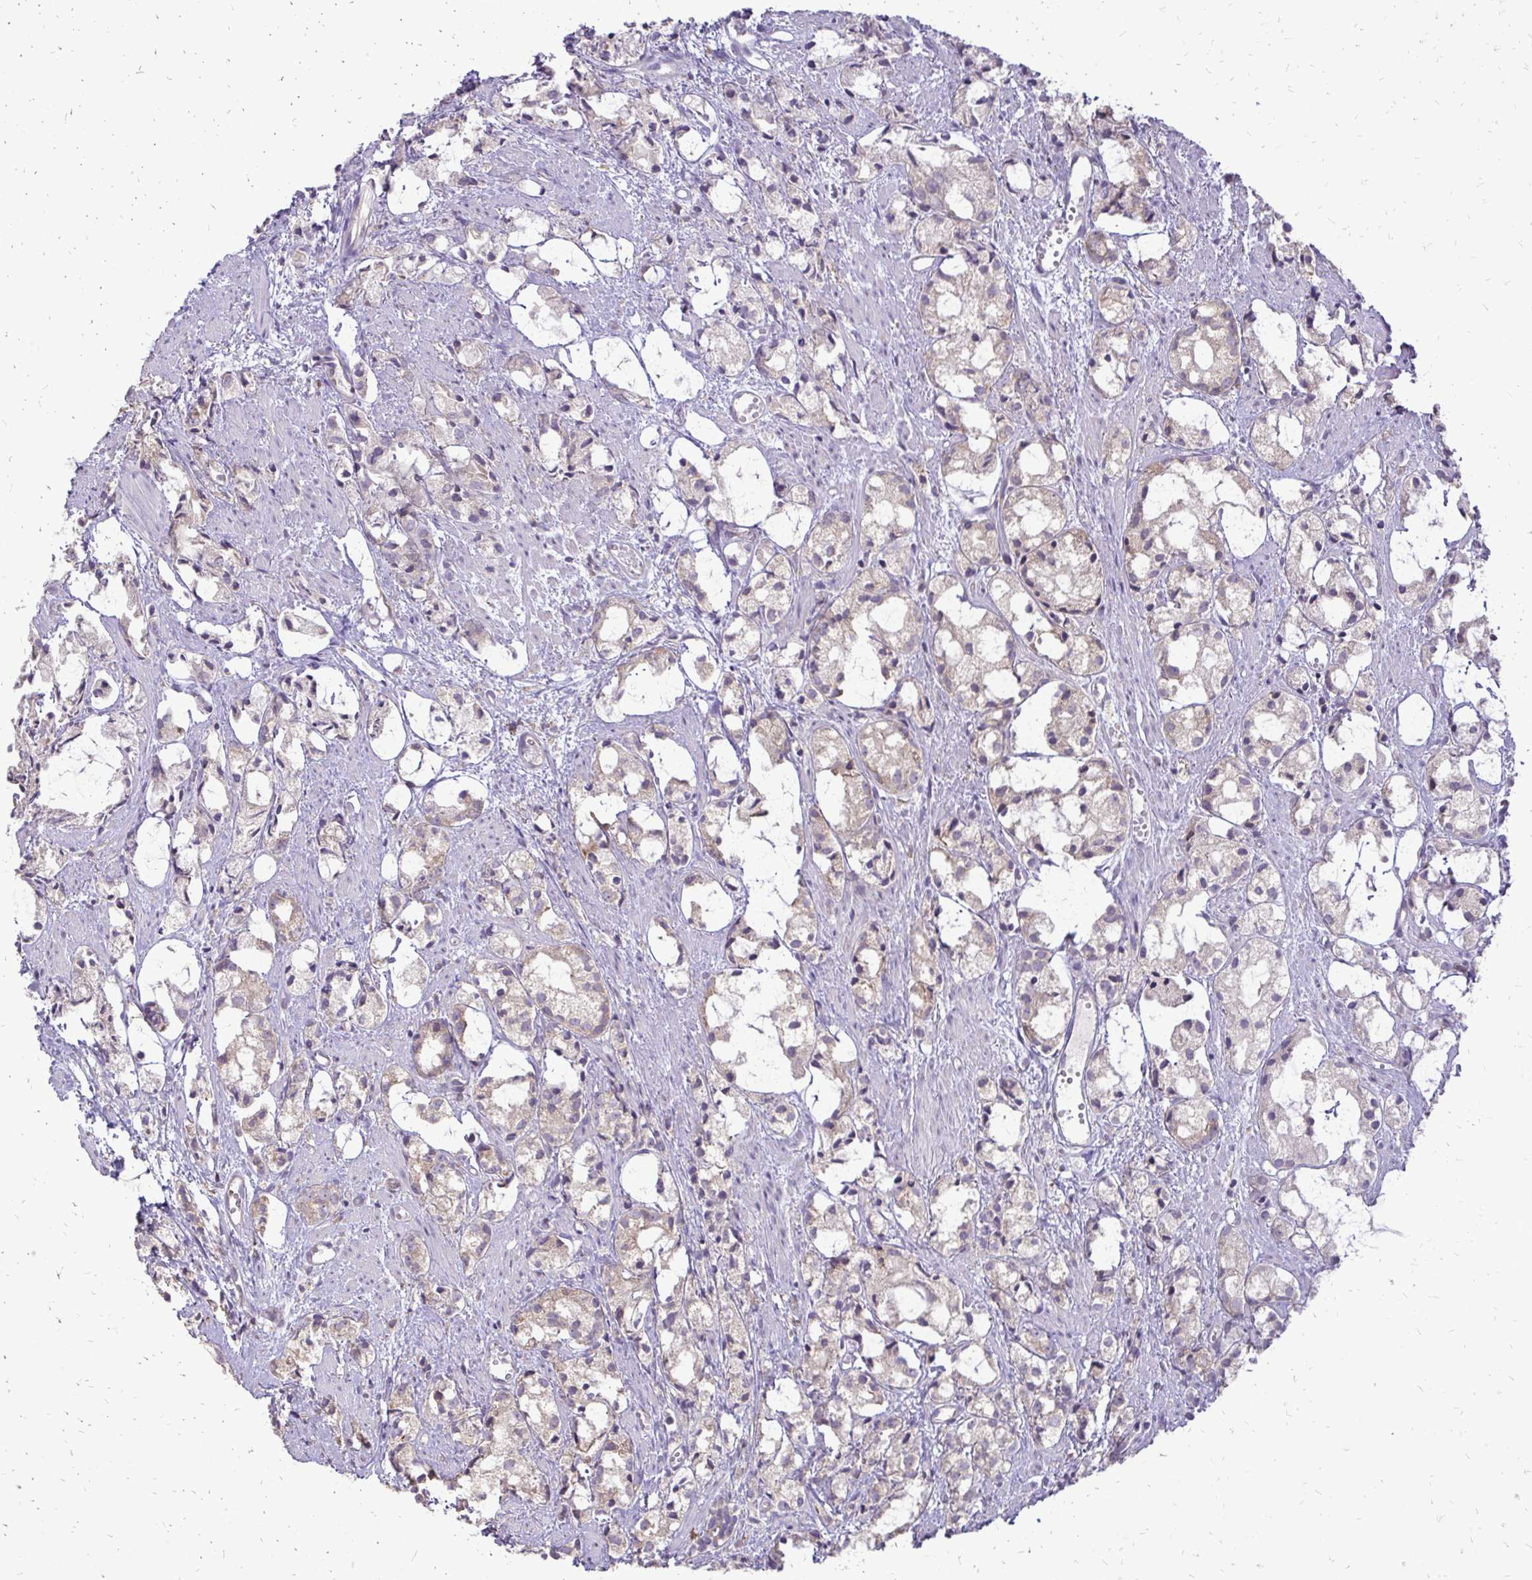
{"staining": {"intensity": "weak", "quantity": "25%-75%", "location": "cytoplasmic/membranous"}, "tissue": "prostate cancer", "cell_type": "Tumor cells", "image_type": "cancer", "snomed": [{"axis": "morphology", "description": "Adenocarcinoma, High grade"}, {"axis": "topography", "description": "Prostate"}], "caption": "Prostate cancer (adenocarcinoma (high-grade)) was stained to show a protein in brown. There is low levels of weak cytoplasmic/membranous staining in approximately 25%-75% of tumor cells.", "gene": "RPS3", "patient": {"sex": "male", "age": 85}}